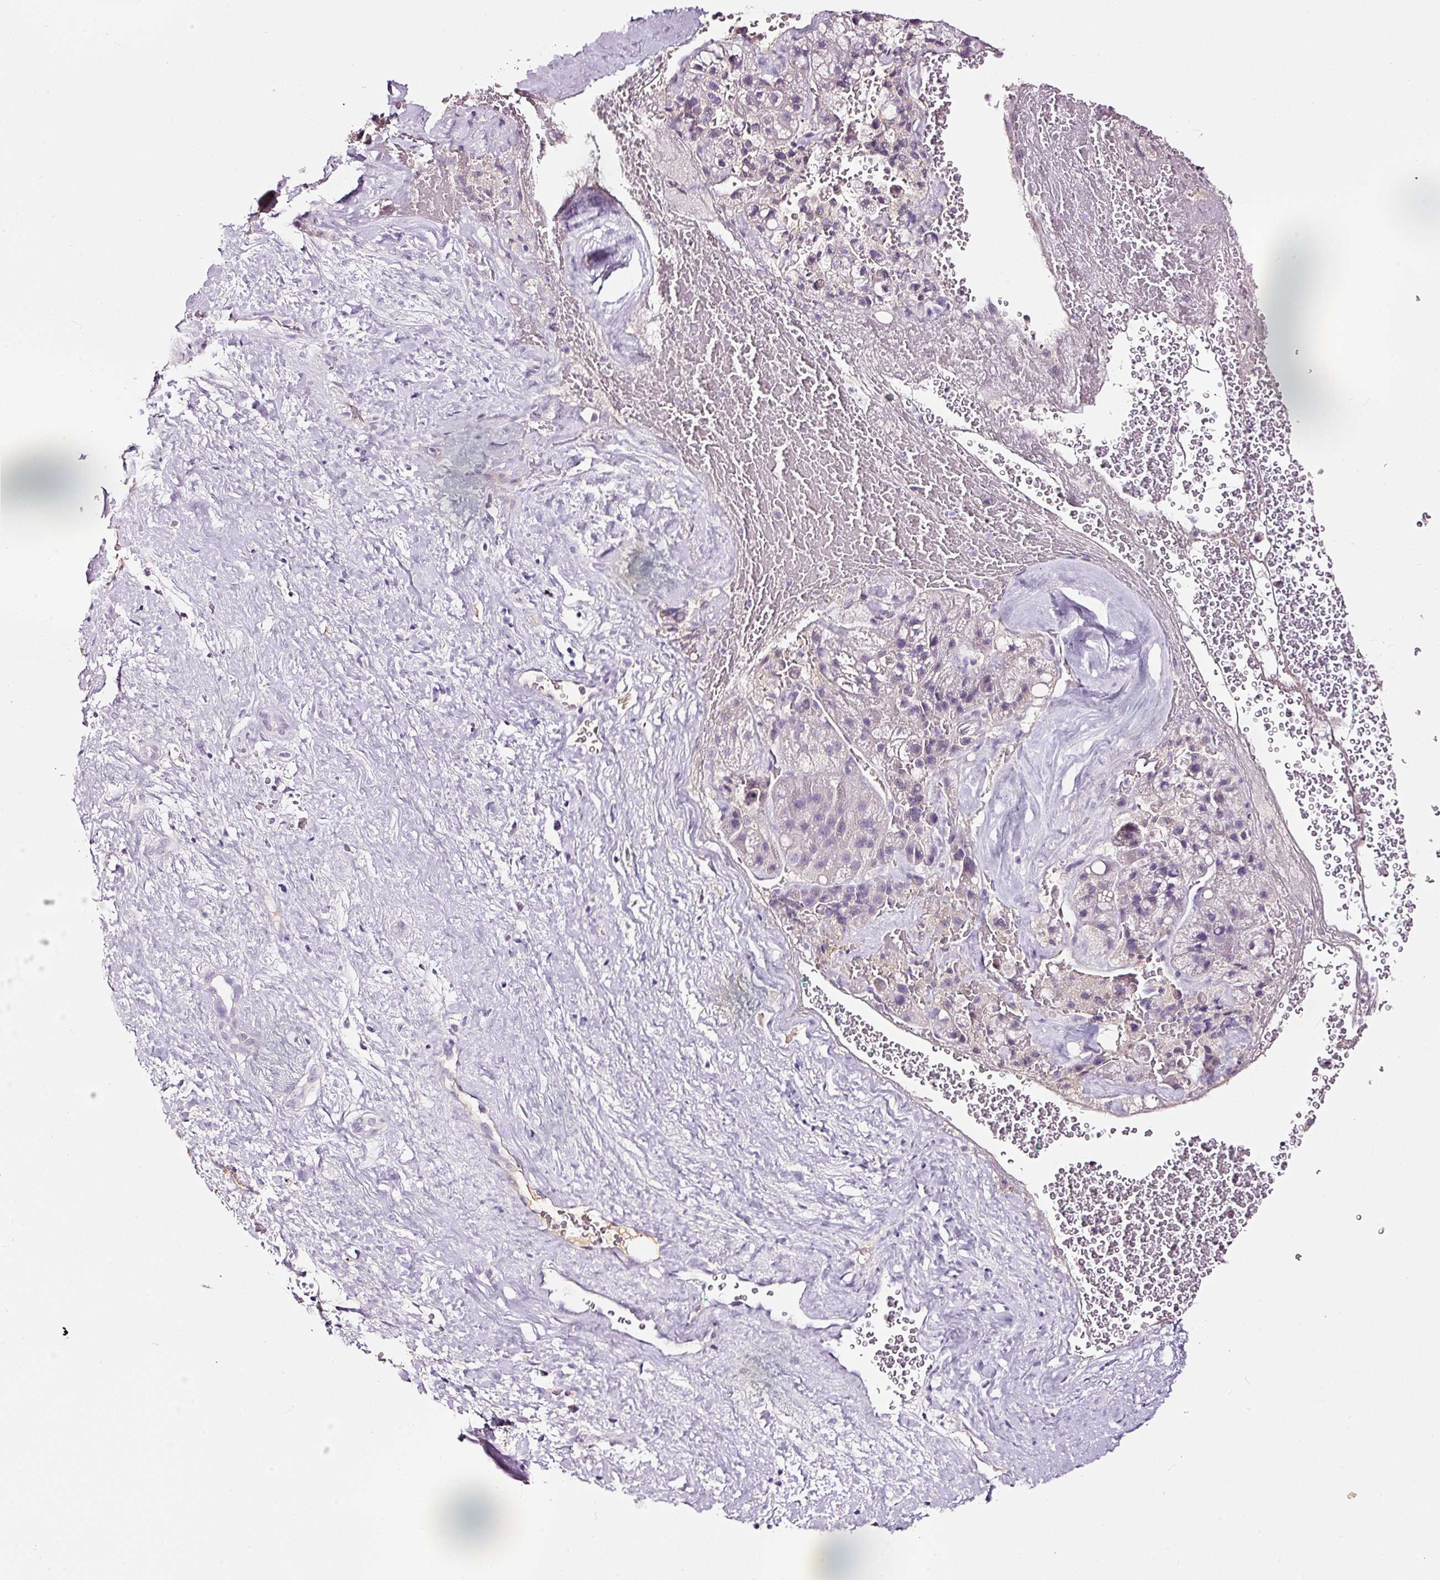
{"staining": {"intensity": "negative", "quantity": "none", "location": "none"}, "tissue": "liver cancer", "cell_type": "Tumor cells", "image_type": "cancer", "snomed": [{"axis": "morphology", "description": "Normal tissue, NOS"}, {"axis": "morphology", "description": "Carcinoma, Hepatocellular, NOS"}, {"axis": "topography", "description": "Liver"}], "caption": "Tumor cells show no significant protein staining in liver cancer.", "gene": "LAMP3", "patient": {"sex": "male", "age": 57}}